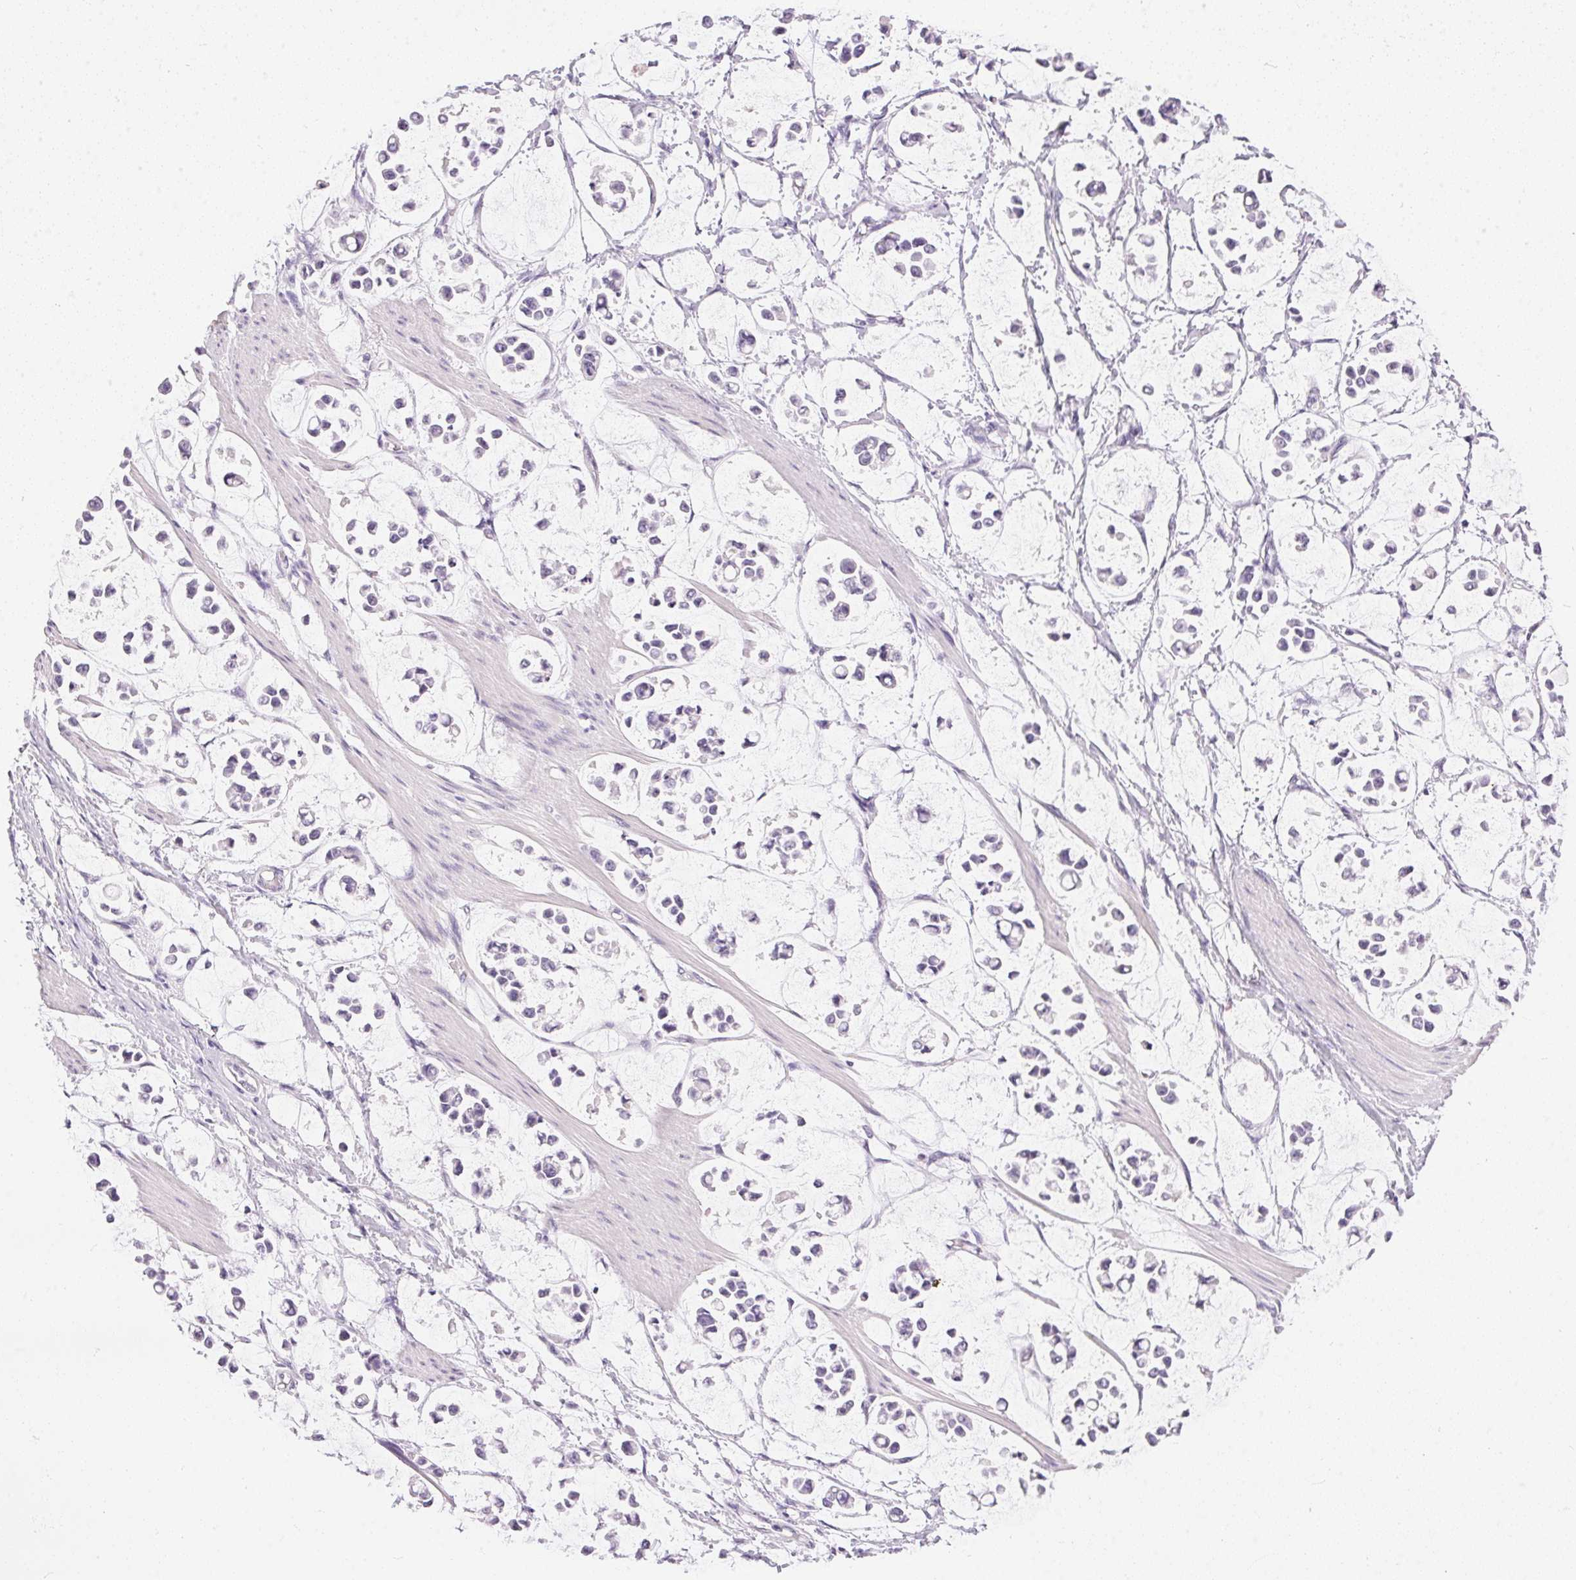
{"staining": {"intensity": "negative", "quantity": "none", "location": "none"}, "tissue": "stomach cancer", "cell_type": "Tumor cells", "image_type": "cancer", "snomed": [{"axis": "morphology", "description": "Adenocarcinoma, NOS"}, {"axis": "topography", "description": "Stomach"}], "caption": "High magnification brightfield microscopy of stomach cancer (adenocarcinoma) stained with DAB (brown) and counterstained with hematoxylin (blue): tumor cells show no significant positivity. (DAB (3,3'-diaminobenzidine) immunohistochemistry (IHC) visualized using brightfield microscopy, high magnification).", "gene": "GBP6", "patient": {"sex": "male", "age": 82}}